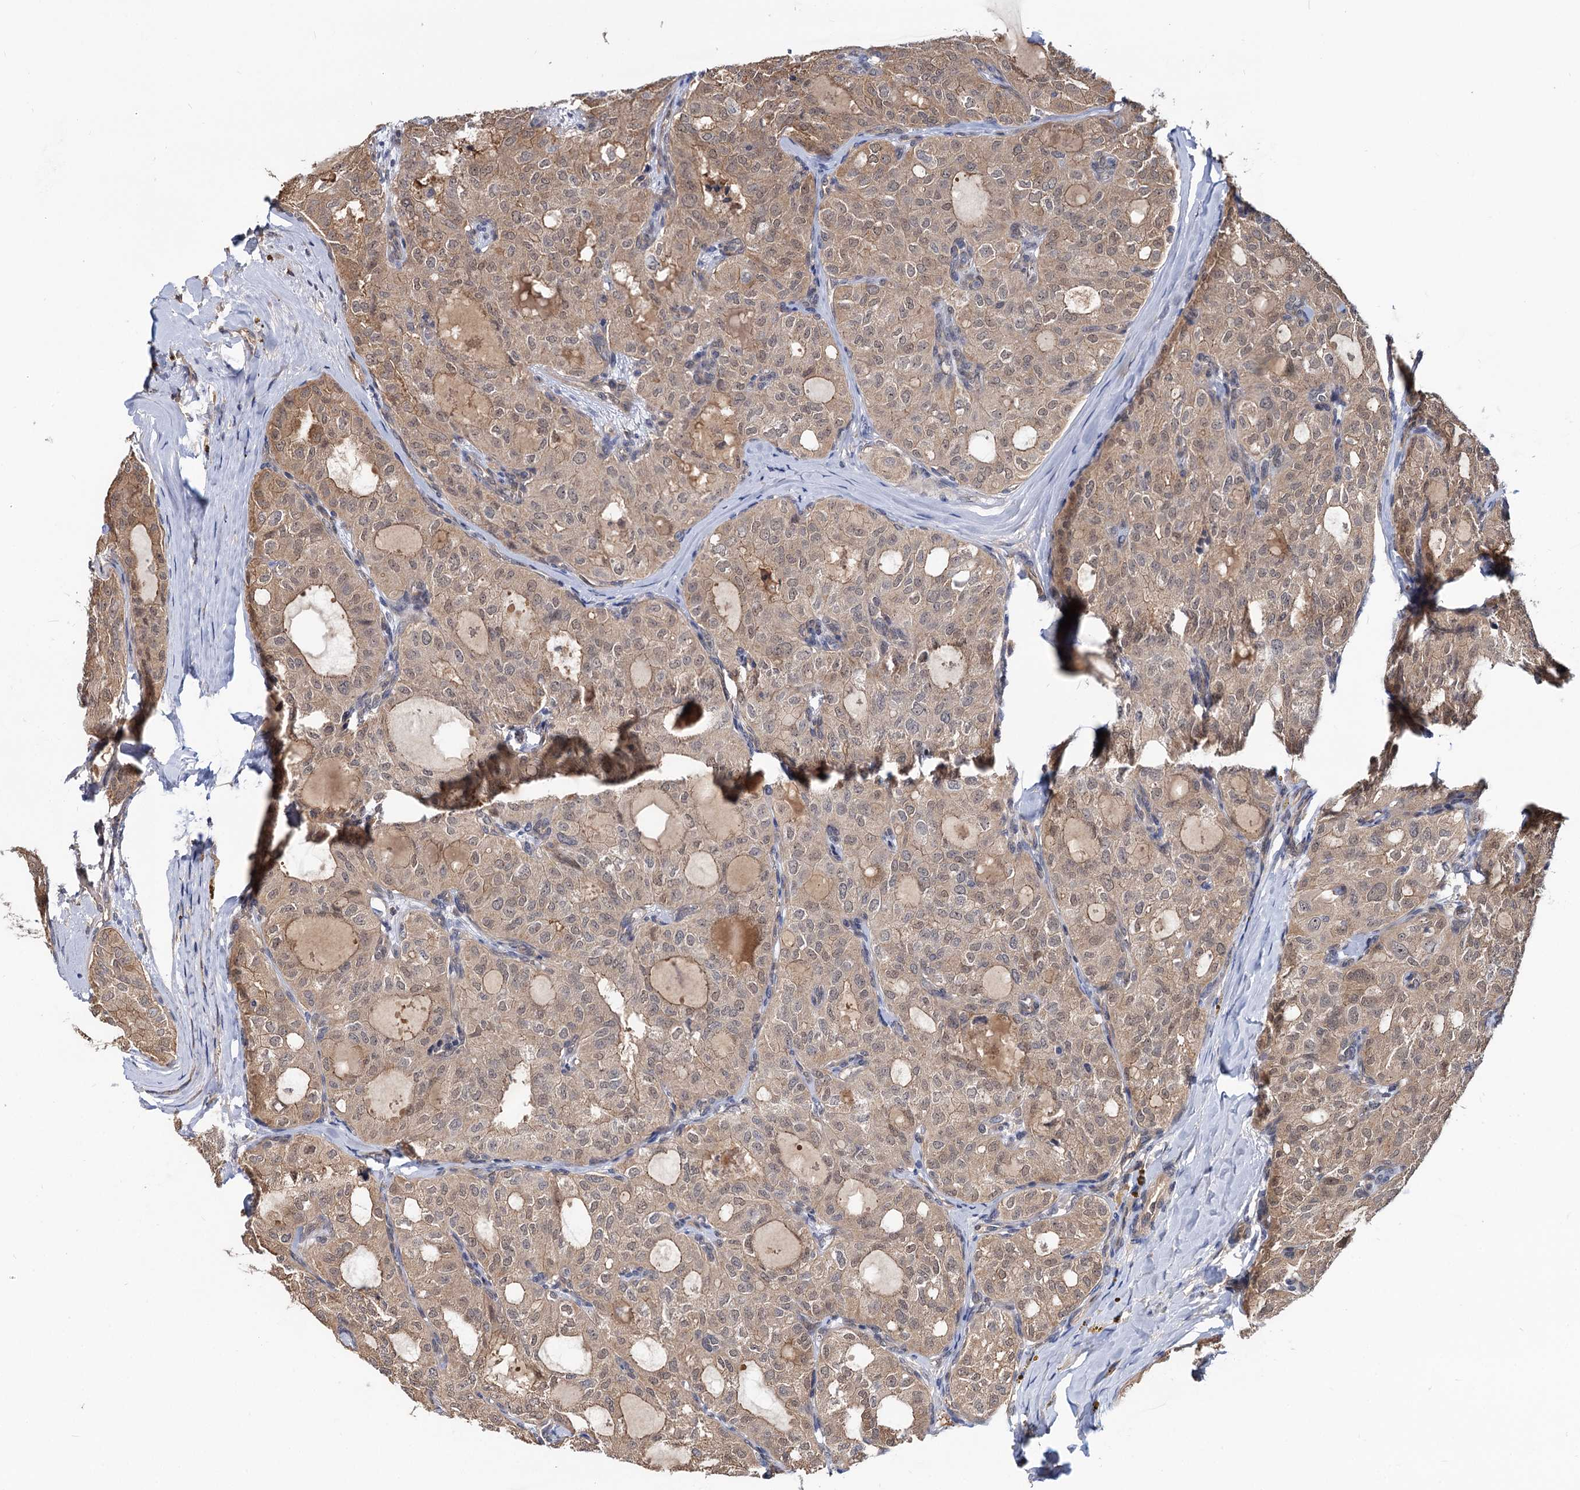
{"staining": {"intensity": "weak", "quantity": ">75%", "location": "cytoplasmic/membranous,nuclear"}, "tissue": "thyroid cancer", "cell_type": "Tumor cells", "image_type": "cancer", "snomed": [{"axis": "morphology", "description": "Follicular adenoma carcinoma, NOS"}, {"axis": "topography", "description": "Thyroid gland"}], "caption": "High-power microscopy captured an IHC photomicrograph of follicular adenoma carcinoma (thyroid), revealing weak cytoplasmic/membranous and nuclear positivity in about >75% of tumor cells.", "gene": "SNX15", "patient": {"sex": "male", "age": 75}}